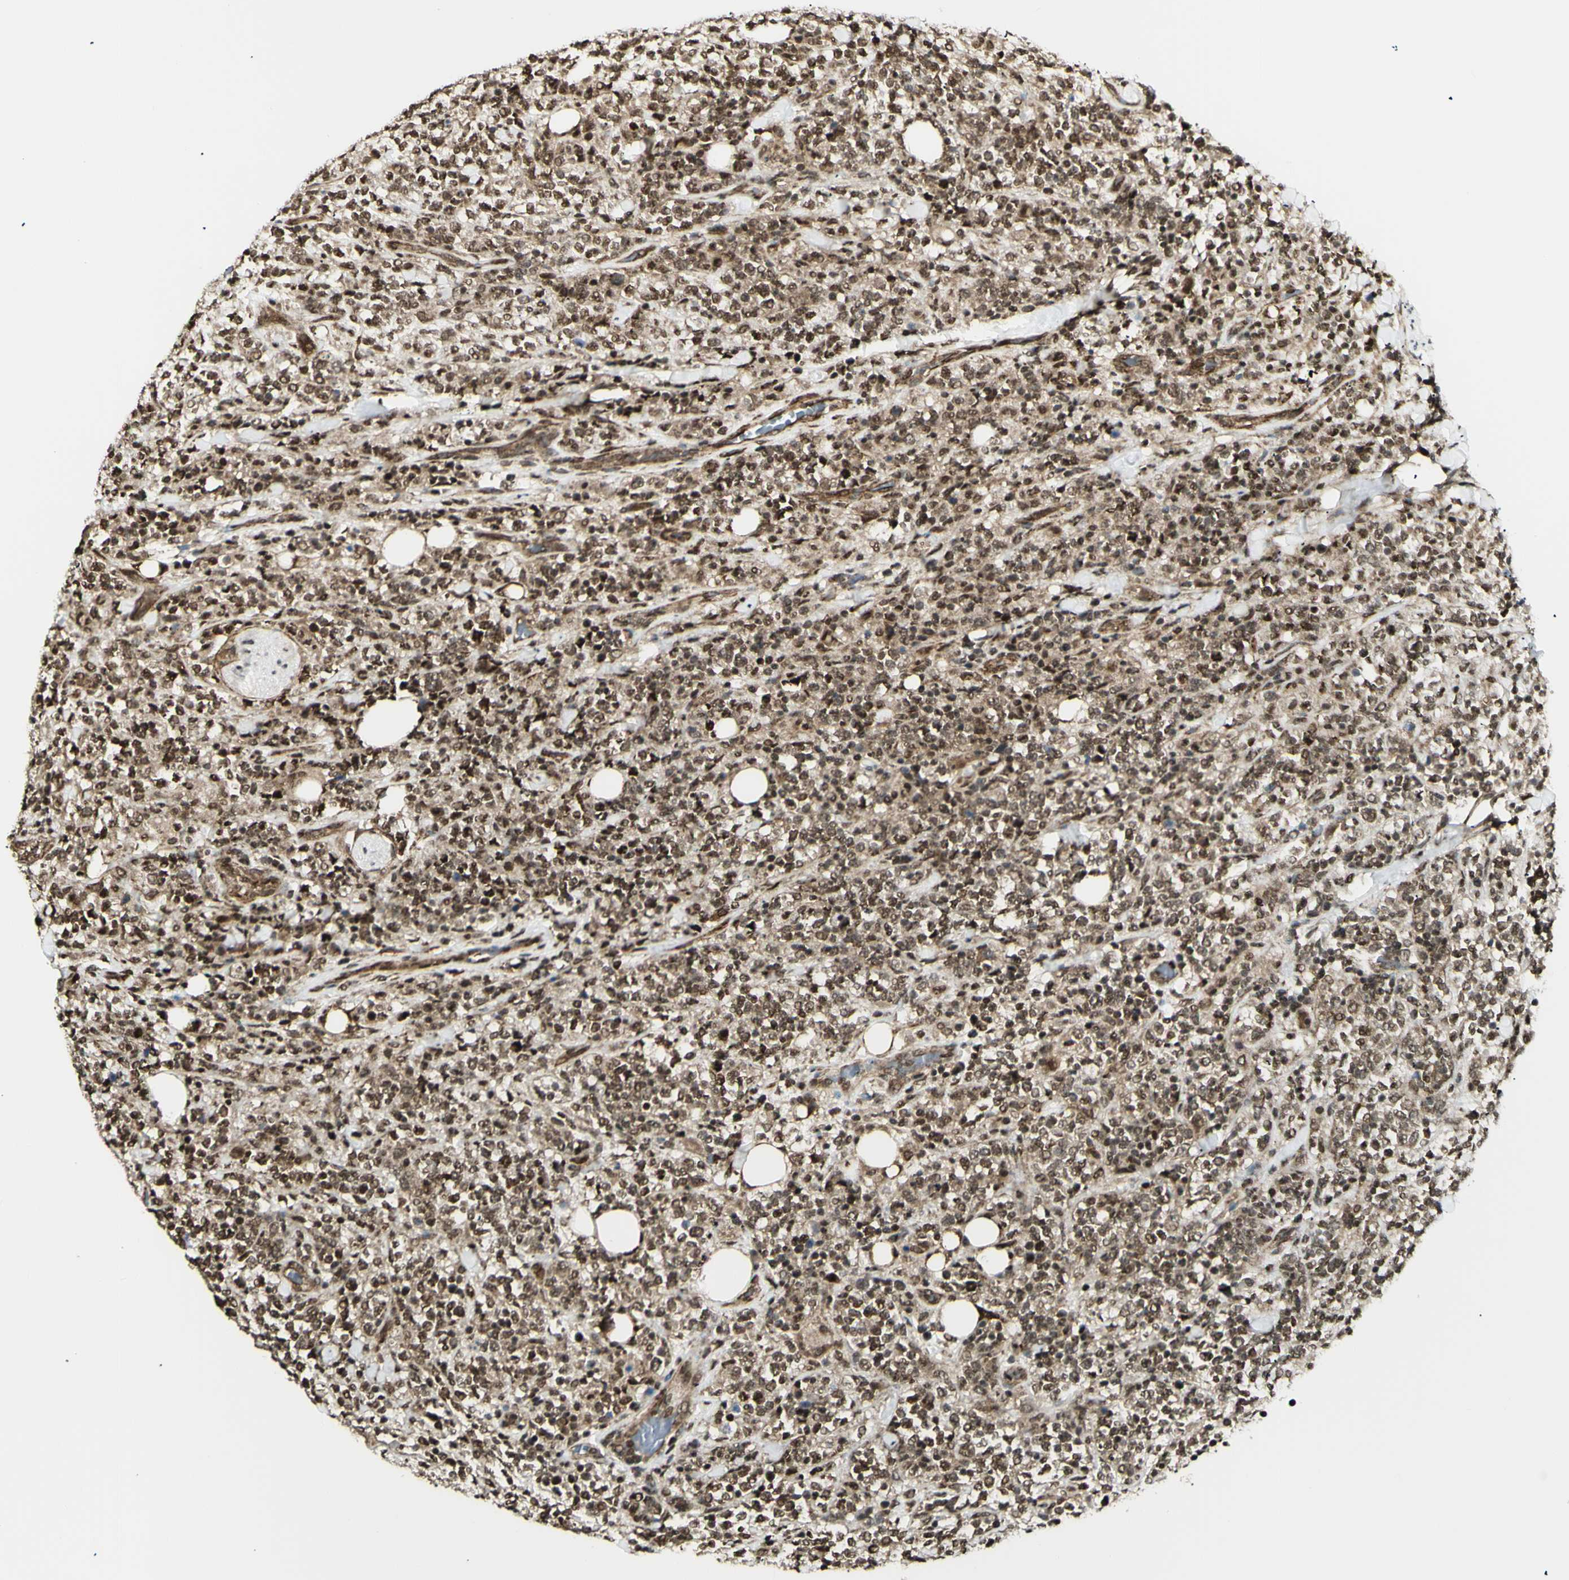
{"staining": {"intensity": "strong", "quantity": ">75%", "location": "nuclear"}, "tissue": "lymphoma", "cell_type": "Tumor cells", "image_type": "cancer", "snomed": [{"axis": "morphology", "description": "Malignant lymphoma, non-Hodgkin's type, High grade"}, {"axis": "topography", "description": "Soft tissue"}], "caption": "High-power microscopy captured an immunohistochemistry histopathology image of malignant lymphoma, non-Hodgkin's type (high-grade), revealing strong nuclear staining in about >75% of tumor cells. The staining is performed using DAB brown chromogen to label protein expression. The nuclei are counter-stained blue using hematoxylin.", "gene": "ZMYM6", "patient": {"sex": "male", "age": 18}}